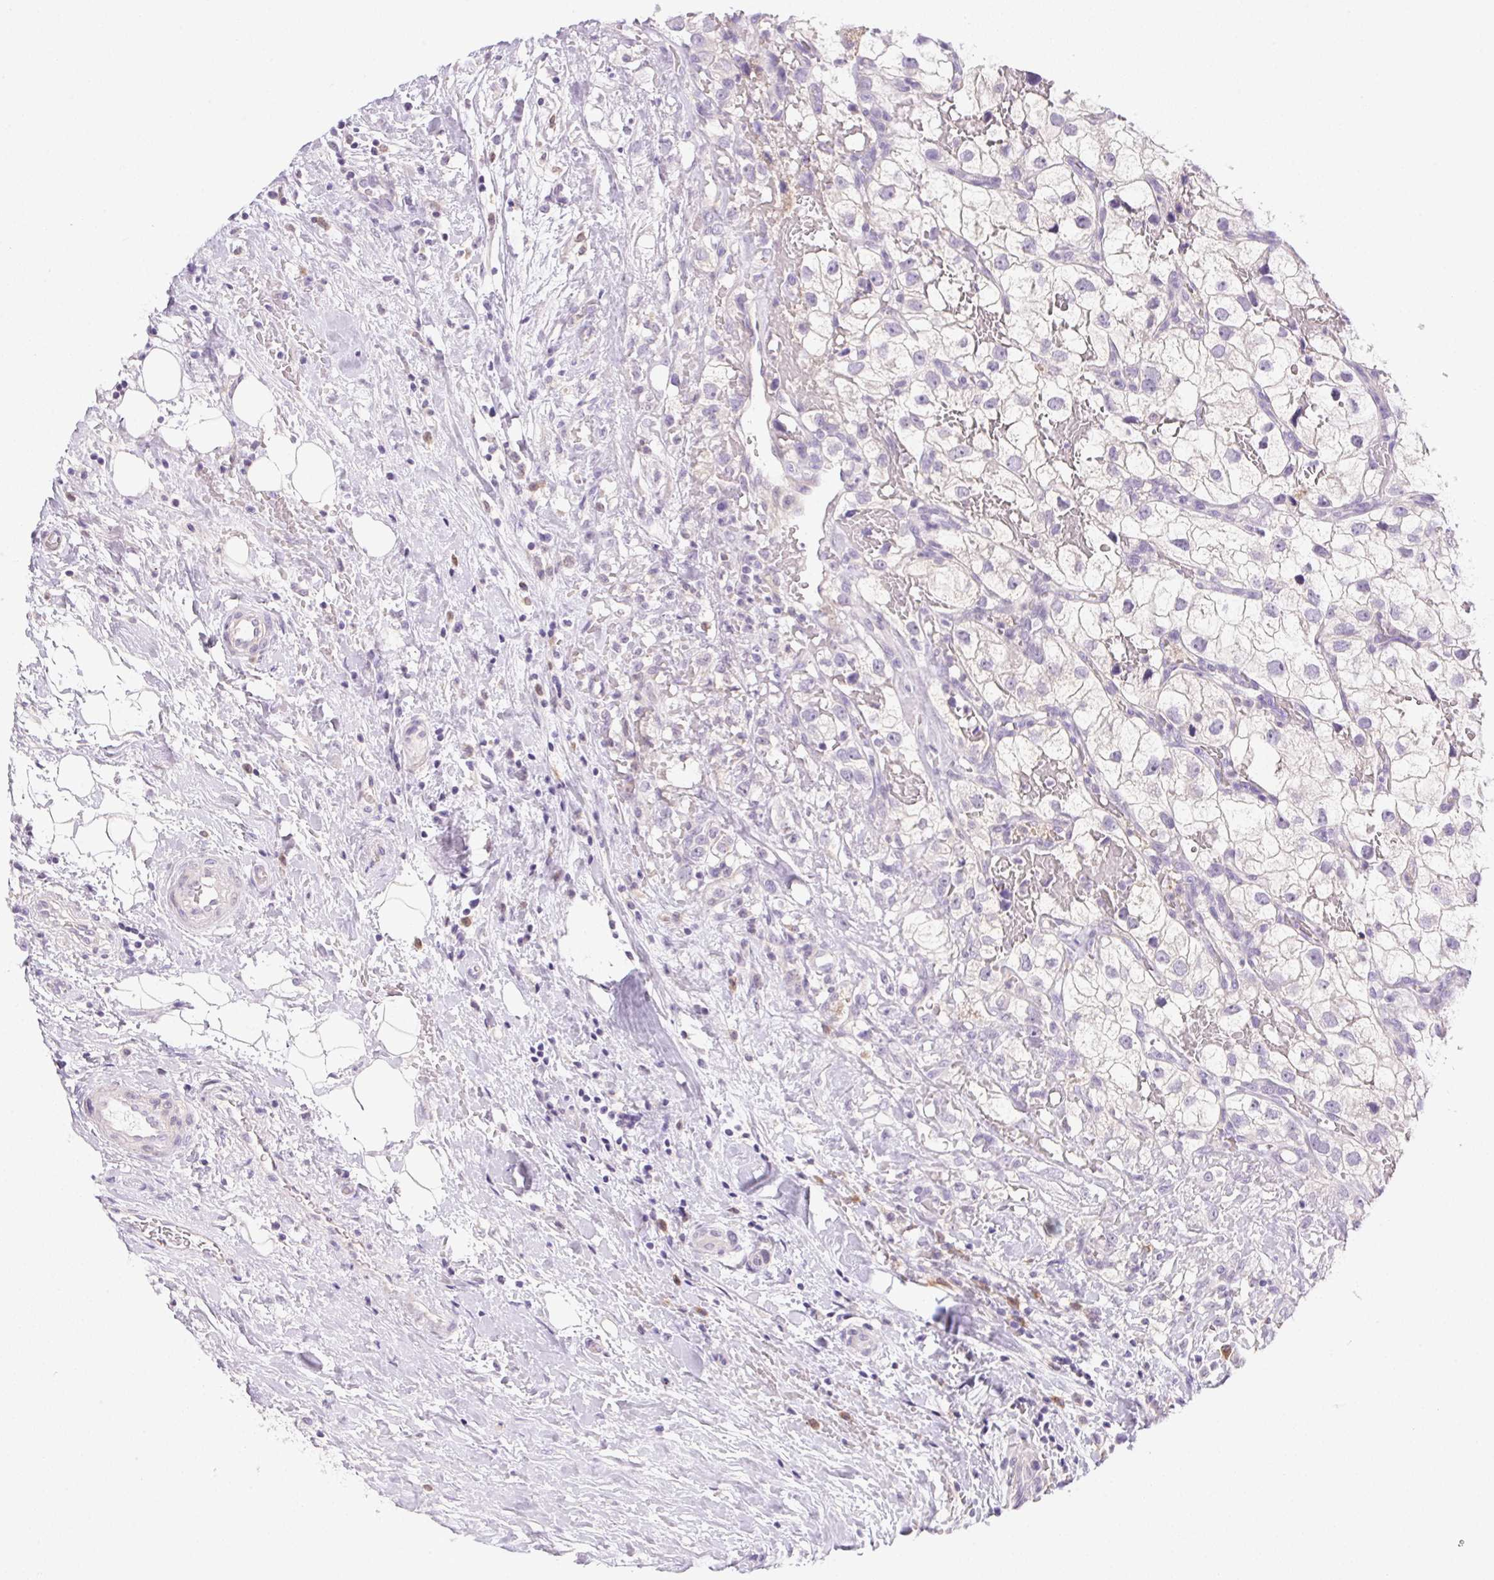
{"staining": {"intensity": "negative", "quantity": "none", "location": "none"}, "tissue": "renal cancer", "cell_type": "Tumor cells", "image_type": "cancer", "snomed": [{"axis": "morphology", "description": "Adenocarcinoma, NOS"}, {"axis": "topography", "description": "Kidney"}], "caption": "Immunohistochemical staining of adenocarcinoma (renal) shows no significant positivity in tumor cells.", "gene": "SLC17A7", "patient": {"sex": "male", "age": 59}}